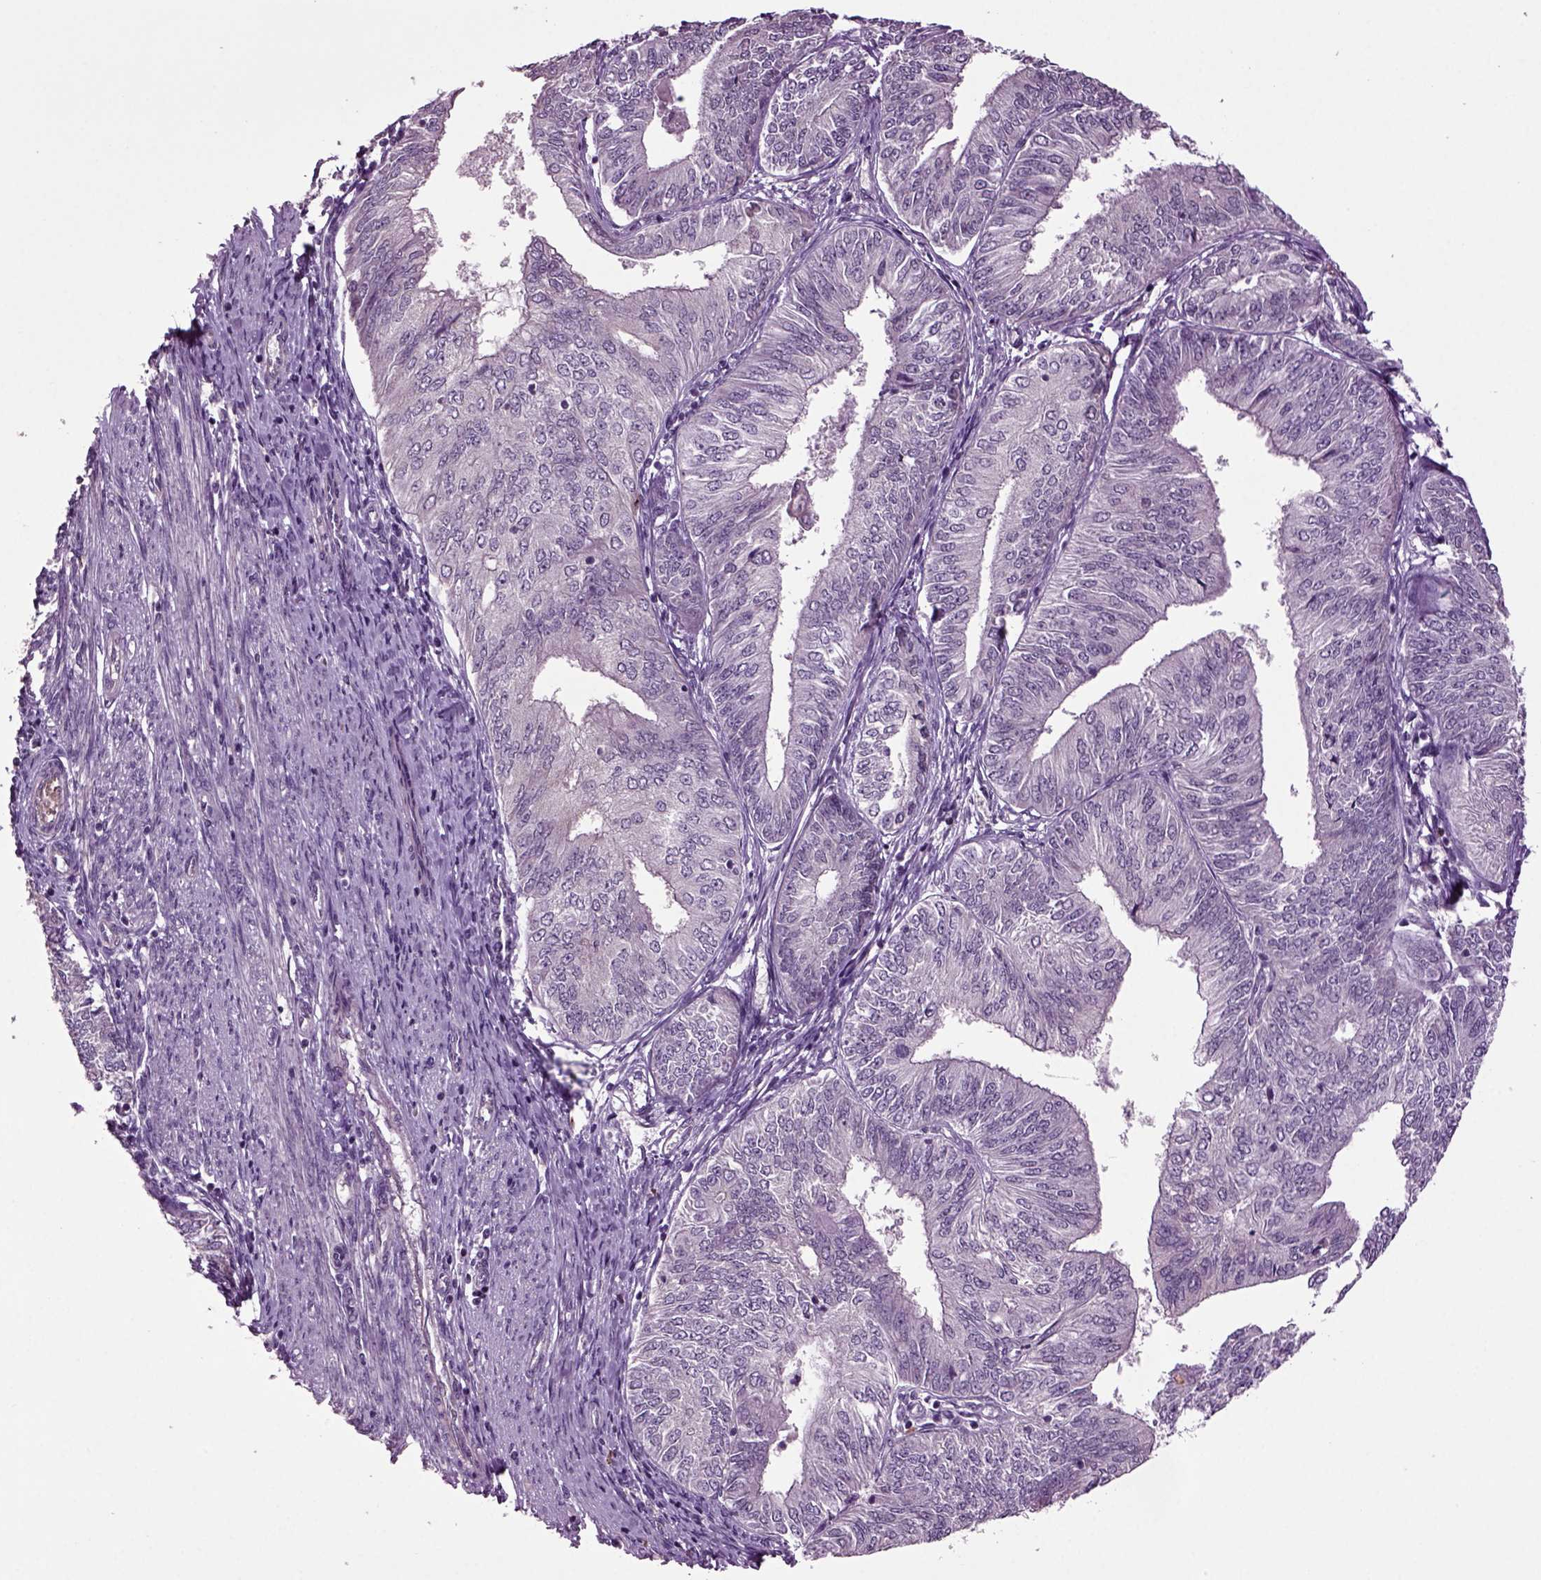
{"staining": {"intensity": "negative", "quantity": "none", "location": "none"}, "tissue": "endometrial cancer", "cell_type": "Tumor cells", "image_type": "cancer", "snomed": [{"axis": "morphology", "description": "Adenocarcinoma, NOS"}, {"axis": "topography", "description": "Endometrium"}], "caption": "DAB (3,3'-diaminobenzidine) immunohistochemical staining of endometrial cancer (adenocarcinoma) exhibits no significant positivity in tumor cells.", "gene": "SLC17A6", "patient": {"sex": "female", "age": 58}}